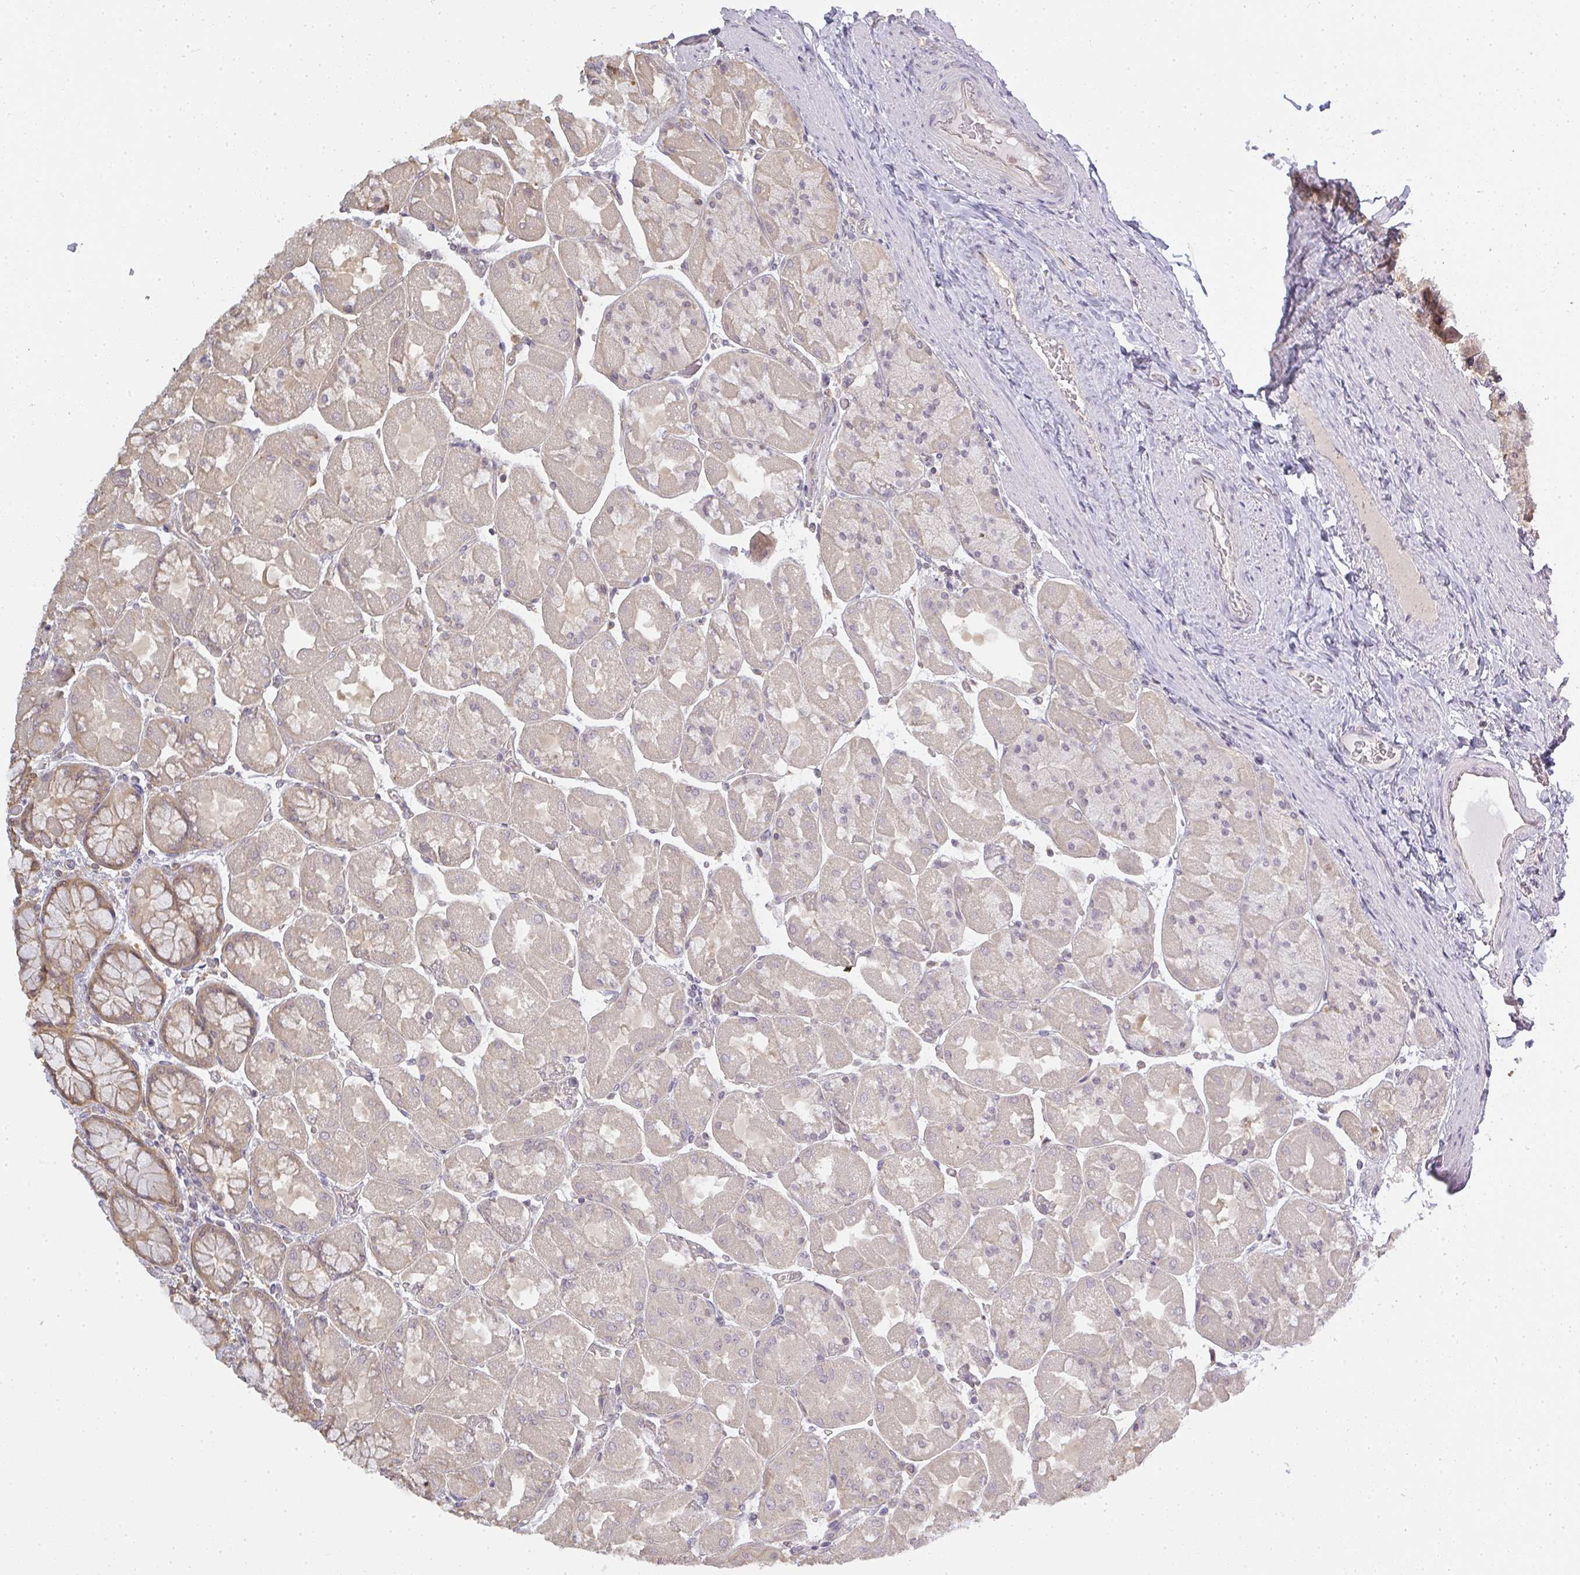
{"staining": {"intensity": "moderate", "quantity": "25%-75%", "location": "cytoplasmic/membranous"}, "tissue": "stomach", "cell_type": "Glandular cells", "image_type": "normal", "snomed": [{"axis": "morphology", "description": "Normal tissue, NOS"}, {"axis": "topography", "description": "Stomach"}], "caption": "Immunohistochemical staining of normal stomach demonstrates 25%-75% levels of moderate cytoplasmic/membranous protein staining in approximately 25%-75% of glandular cells.", "gene": "GSDMB", "patient": {"sex": "female", "age": 61}}